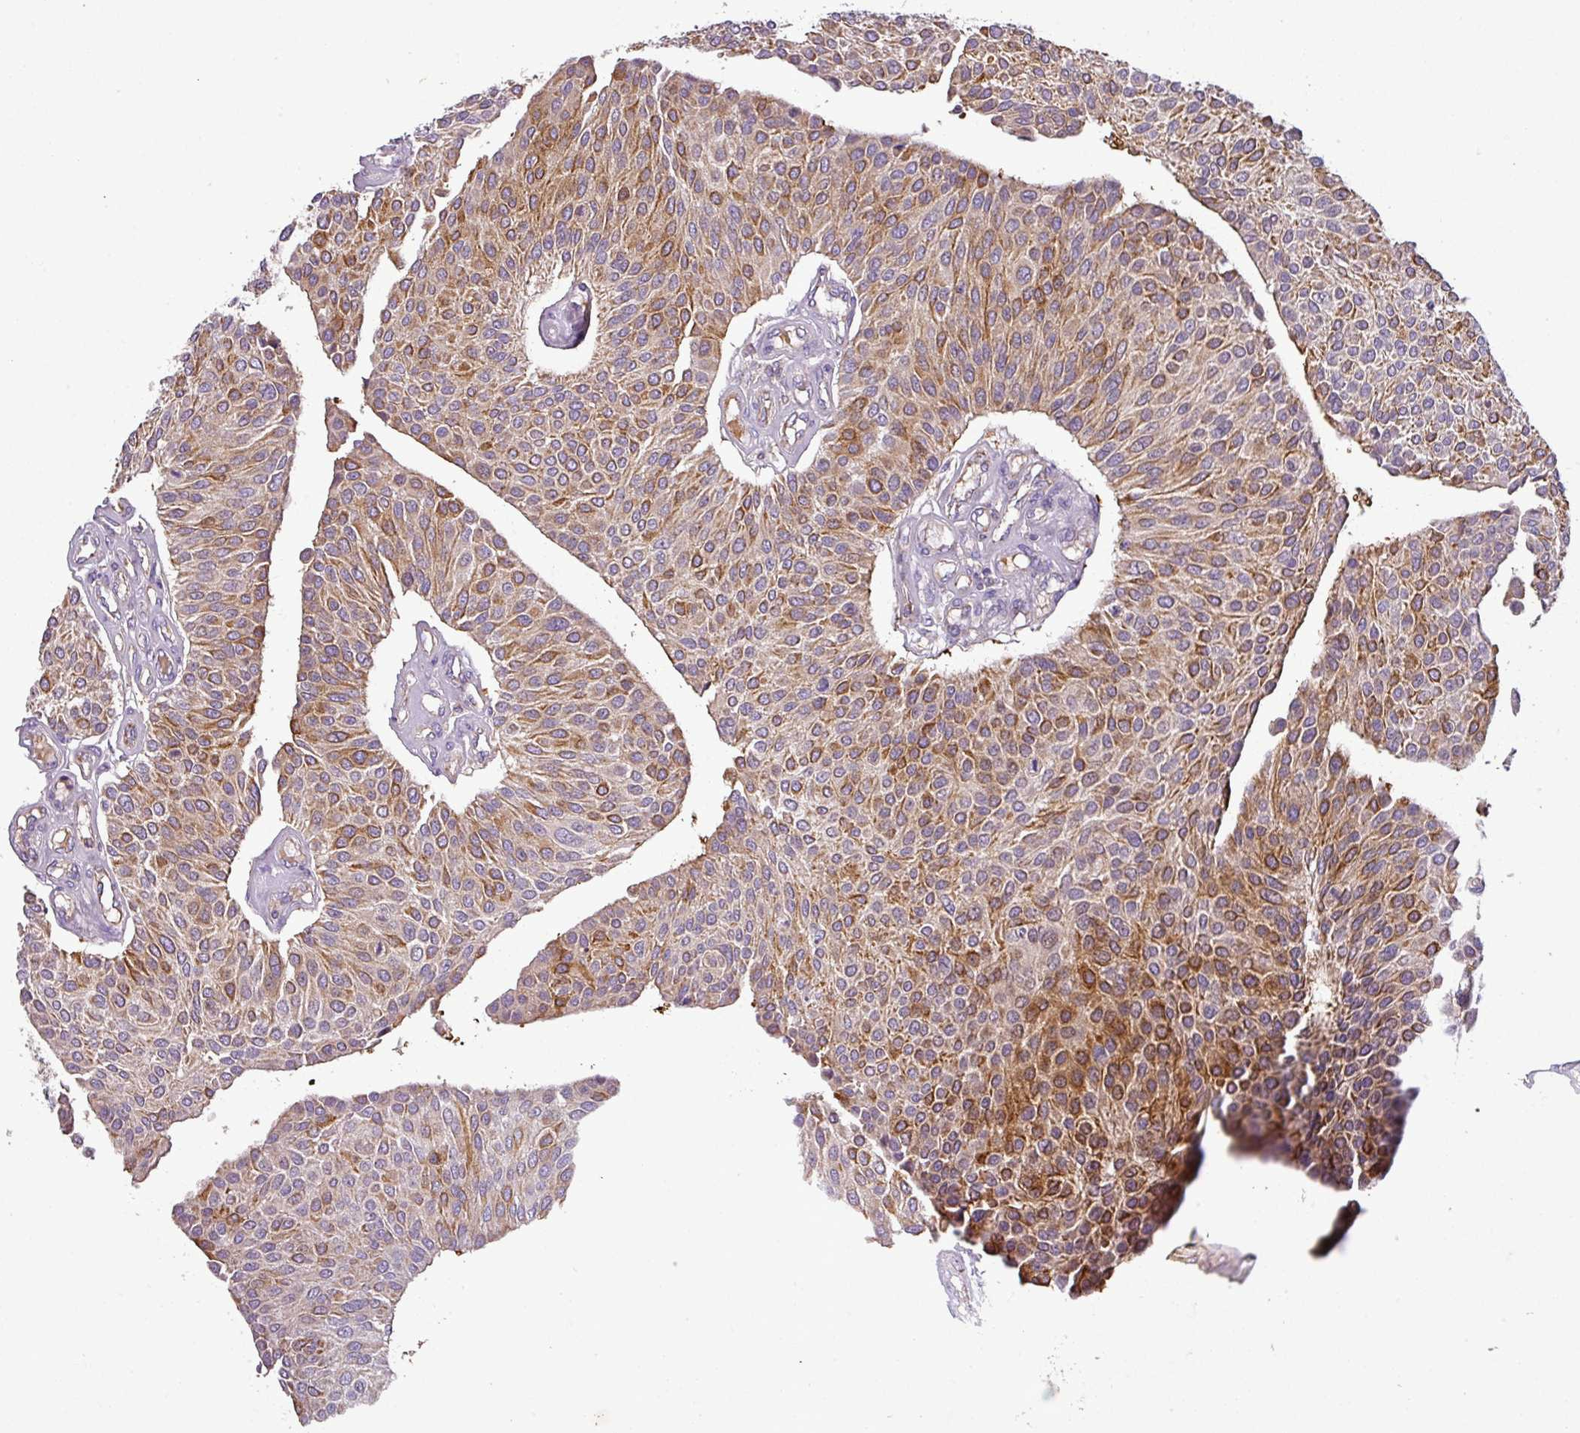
{"staining": {"intensity": "moderate", "quantity": "25%-75%", "location": "cytoplasmic/membranous"}, "tissue": "urothelial cancer", "cell_type": "Tumor cells", "image_type": "cancer", "snomed": [{"axis": "morphology", "description": "Urothelial carcinoma, NOS"}, {"axis": "topography", "description": "Urinary bladder"}], "caption": "A high-resolution image shows IHC staining of transitional cell carcinoma, which shows moderate cytoplasmic/membranous positivity in approximately 25%-75% of tumor cells.", "gene": "PNMA6A", "patient": {"sex": "male", "age": 55}}